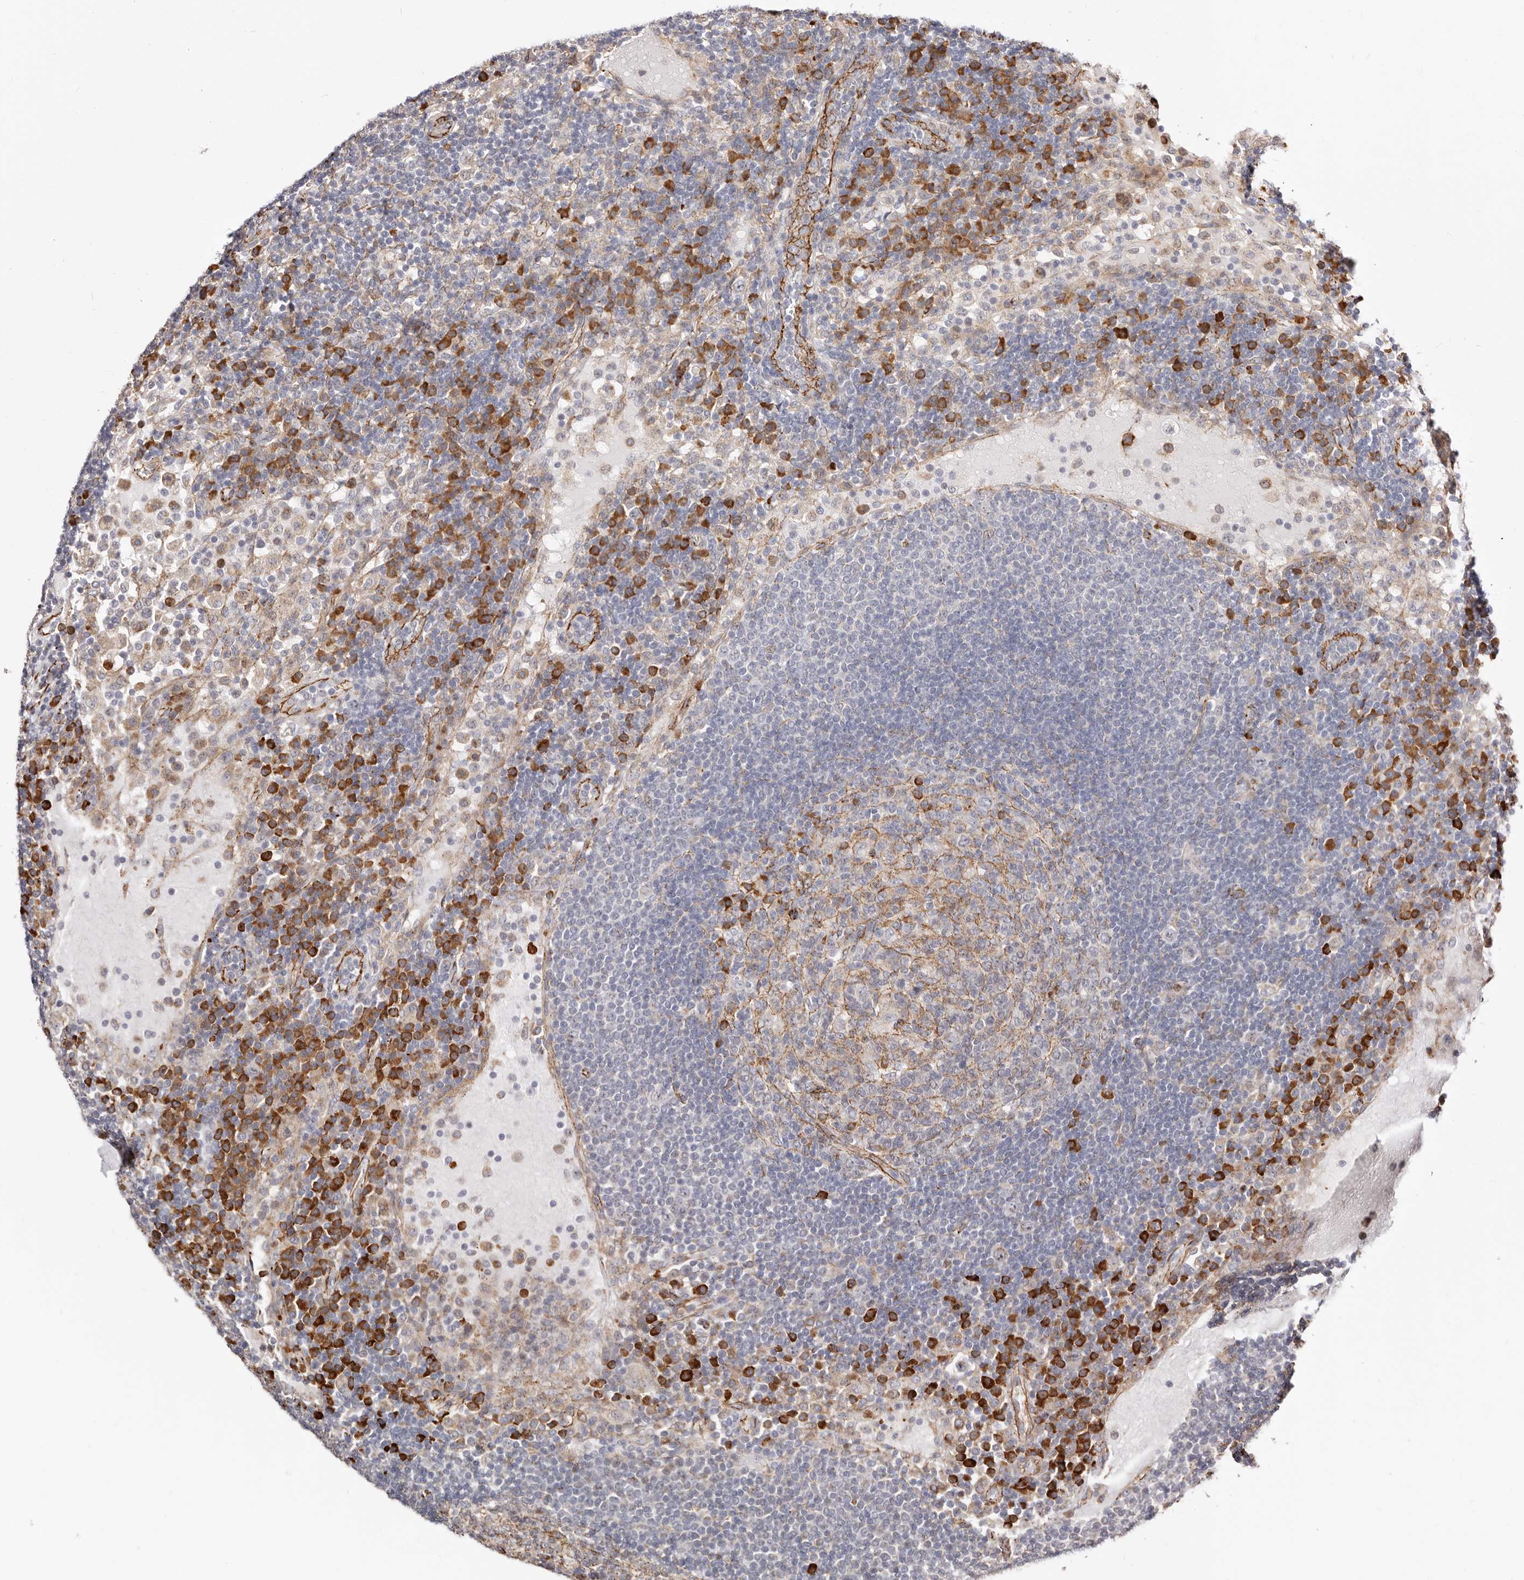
{"staining": {"intensity": "strong", "quantity": "<25%", "location": "cytoplasmic/membranous"}, "tissue": "lymph node", "cell_type": "Germinal center cells", "image_type": "normal", "snomed": [{"axis": "morphology", "description": "Normal tissue, NOS"}, {"axis": "topography", "description": "Lymph node"}], "caption": "The immunohistochemical stain highlights strong cytoplasmic/membranous positivity in germinal center cells of normal lymph node.", "gene": "CTNNB1", "patient": {"sex": "female", "age": 53}}